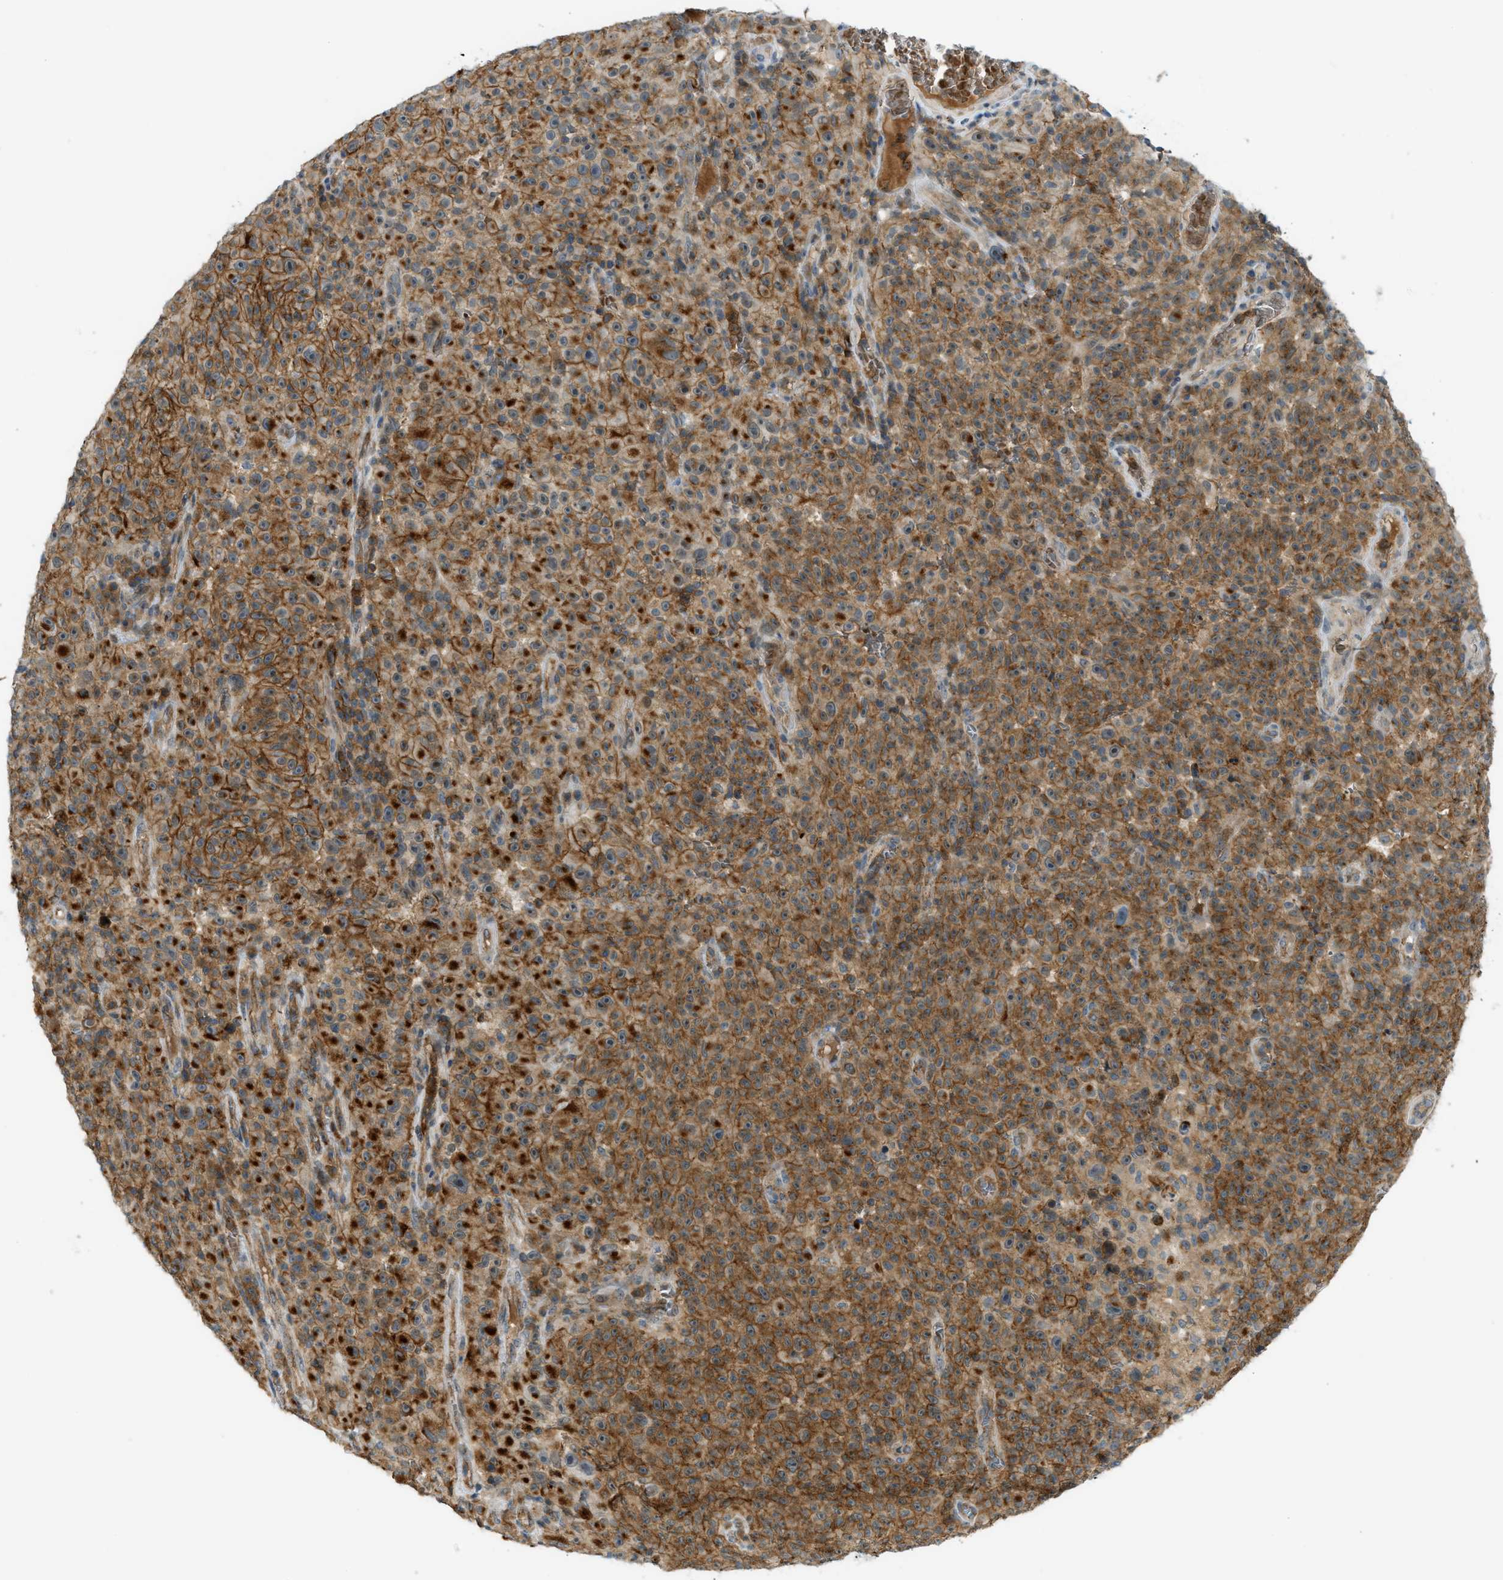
{"staining": {"intensity": "weak", "quantity": ">75%", "location": "cytoplasmic/membranous"}, "tissue": "melanoma", "cell_type": "Tumor cells", "image_type": "cancer", "snomed": [{"axis": "morphology", "description": "Malignant melanoma, NOS"}, {"axis": "topography", "description": "Skin"}], "caption": "Tumor cells show weak cytoplasmic/membranous expression in approximately >75% of cells in melanoma.", "gene": "GRK6", "patient": {"sex": "female", "age": 82}}